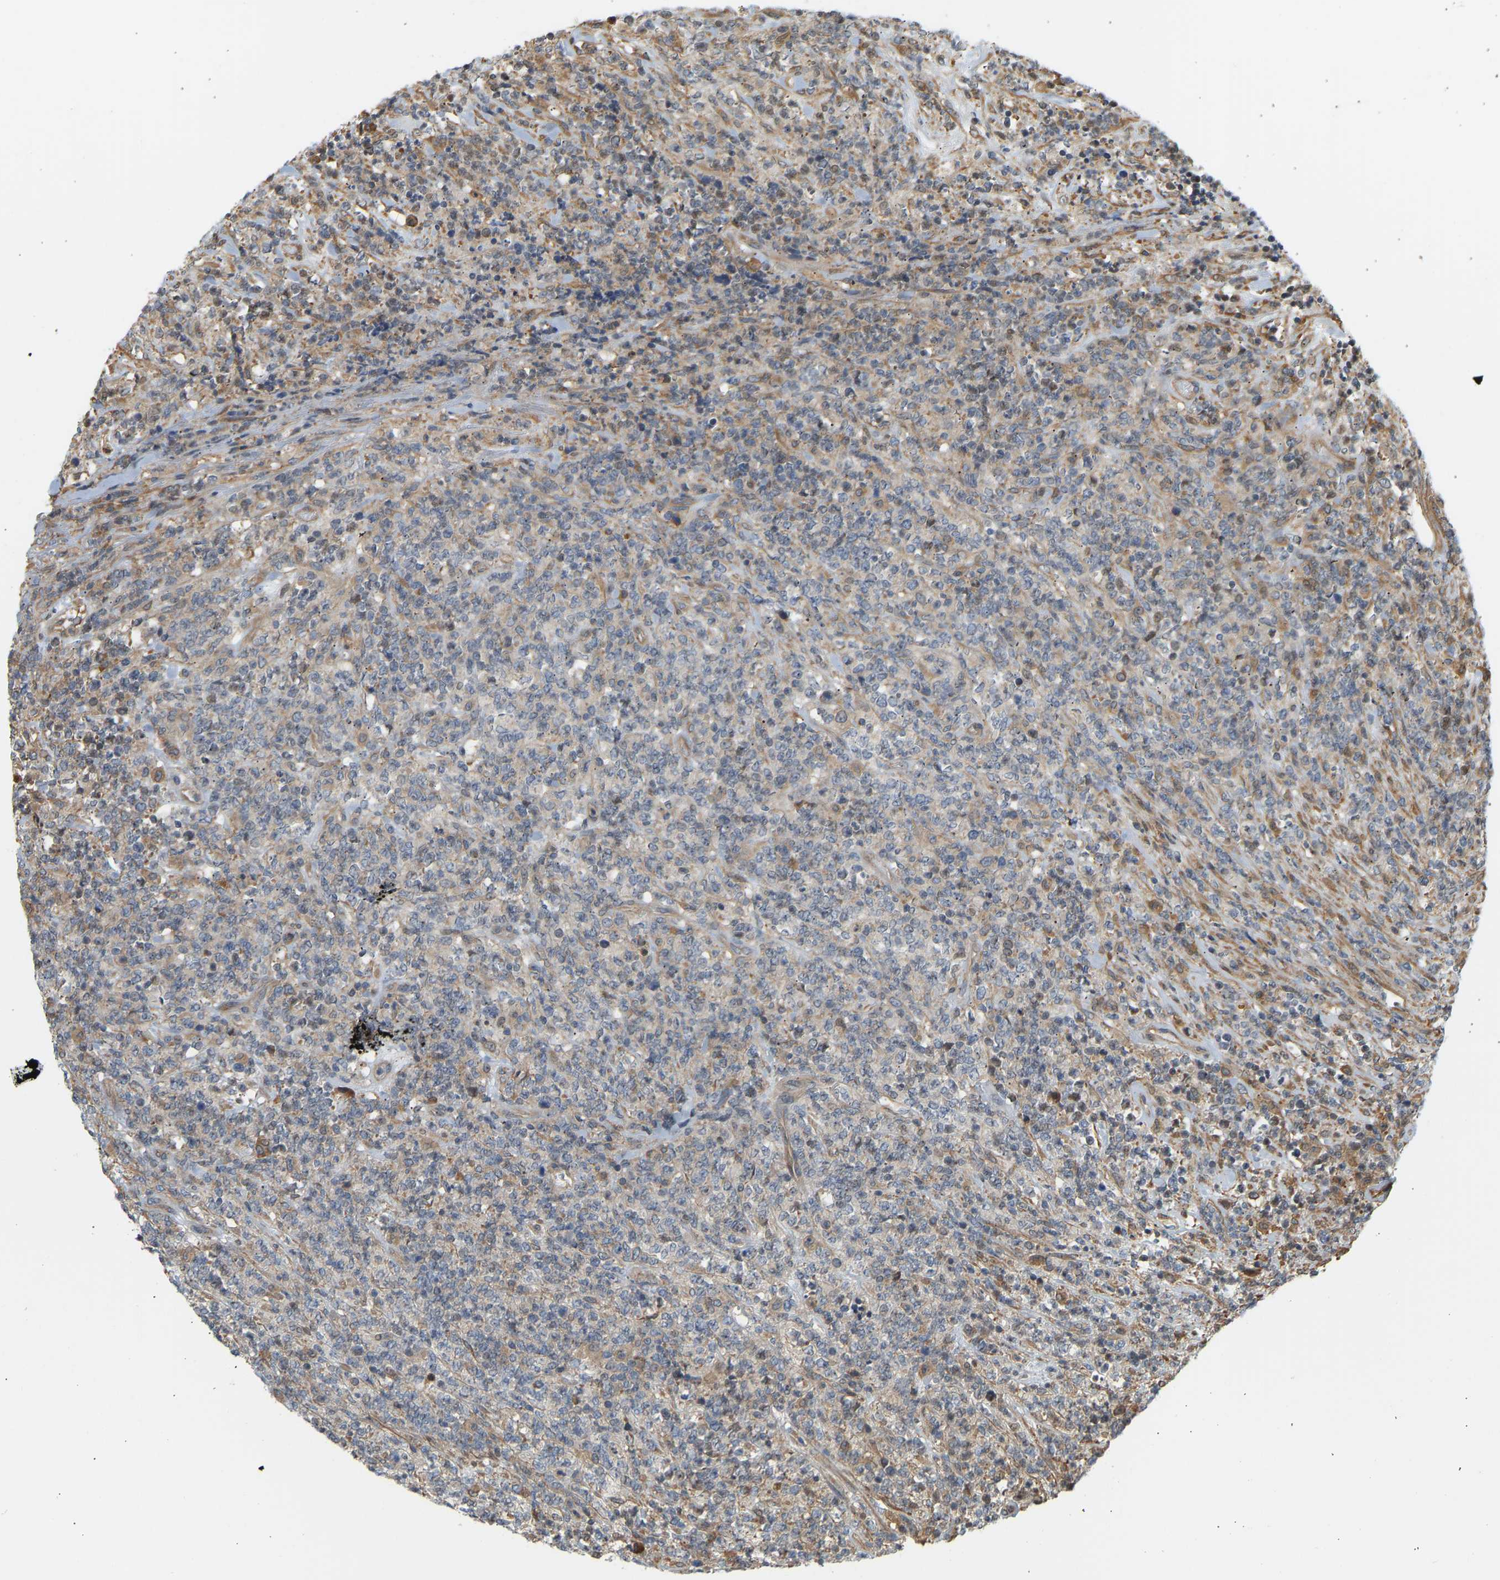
{"staining": {"intensity": "weak", "quantity": "<25%", "location": "cytoplasmic/membranous"}, "tissue": "lymphoma", "cell_type": "Tumor cells", "image_type": "cancer", "snomed": [{"axis": "morphology", "description": "Malignant lymphoma, non-Hodgkin's type, High grade"}, {"axis": "topography", "description": "Soft tissue"}], "caption": "Tumor cells show no significant protein expression in malignant lymphoma, non-Hodgkin's type (high-grade). (DAB (3,3'-diaminobenzidine) IHC, high magnification).", "gene": "CEP57", "patient": {"sex": "male", "age": 18}}